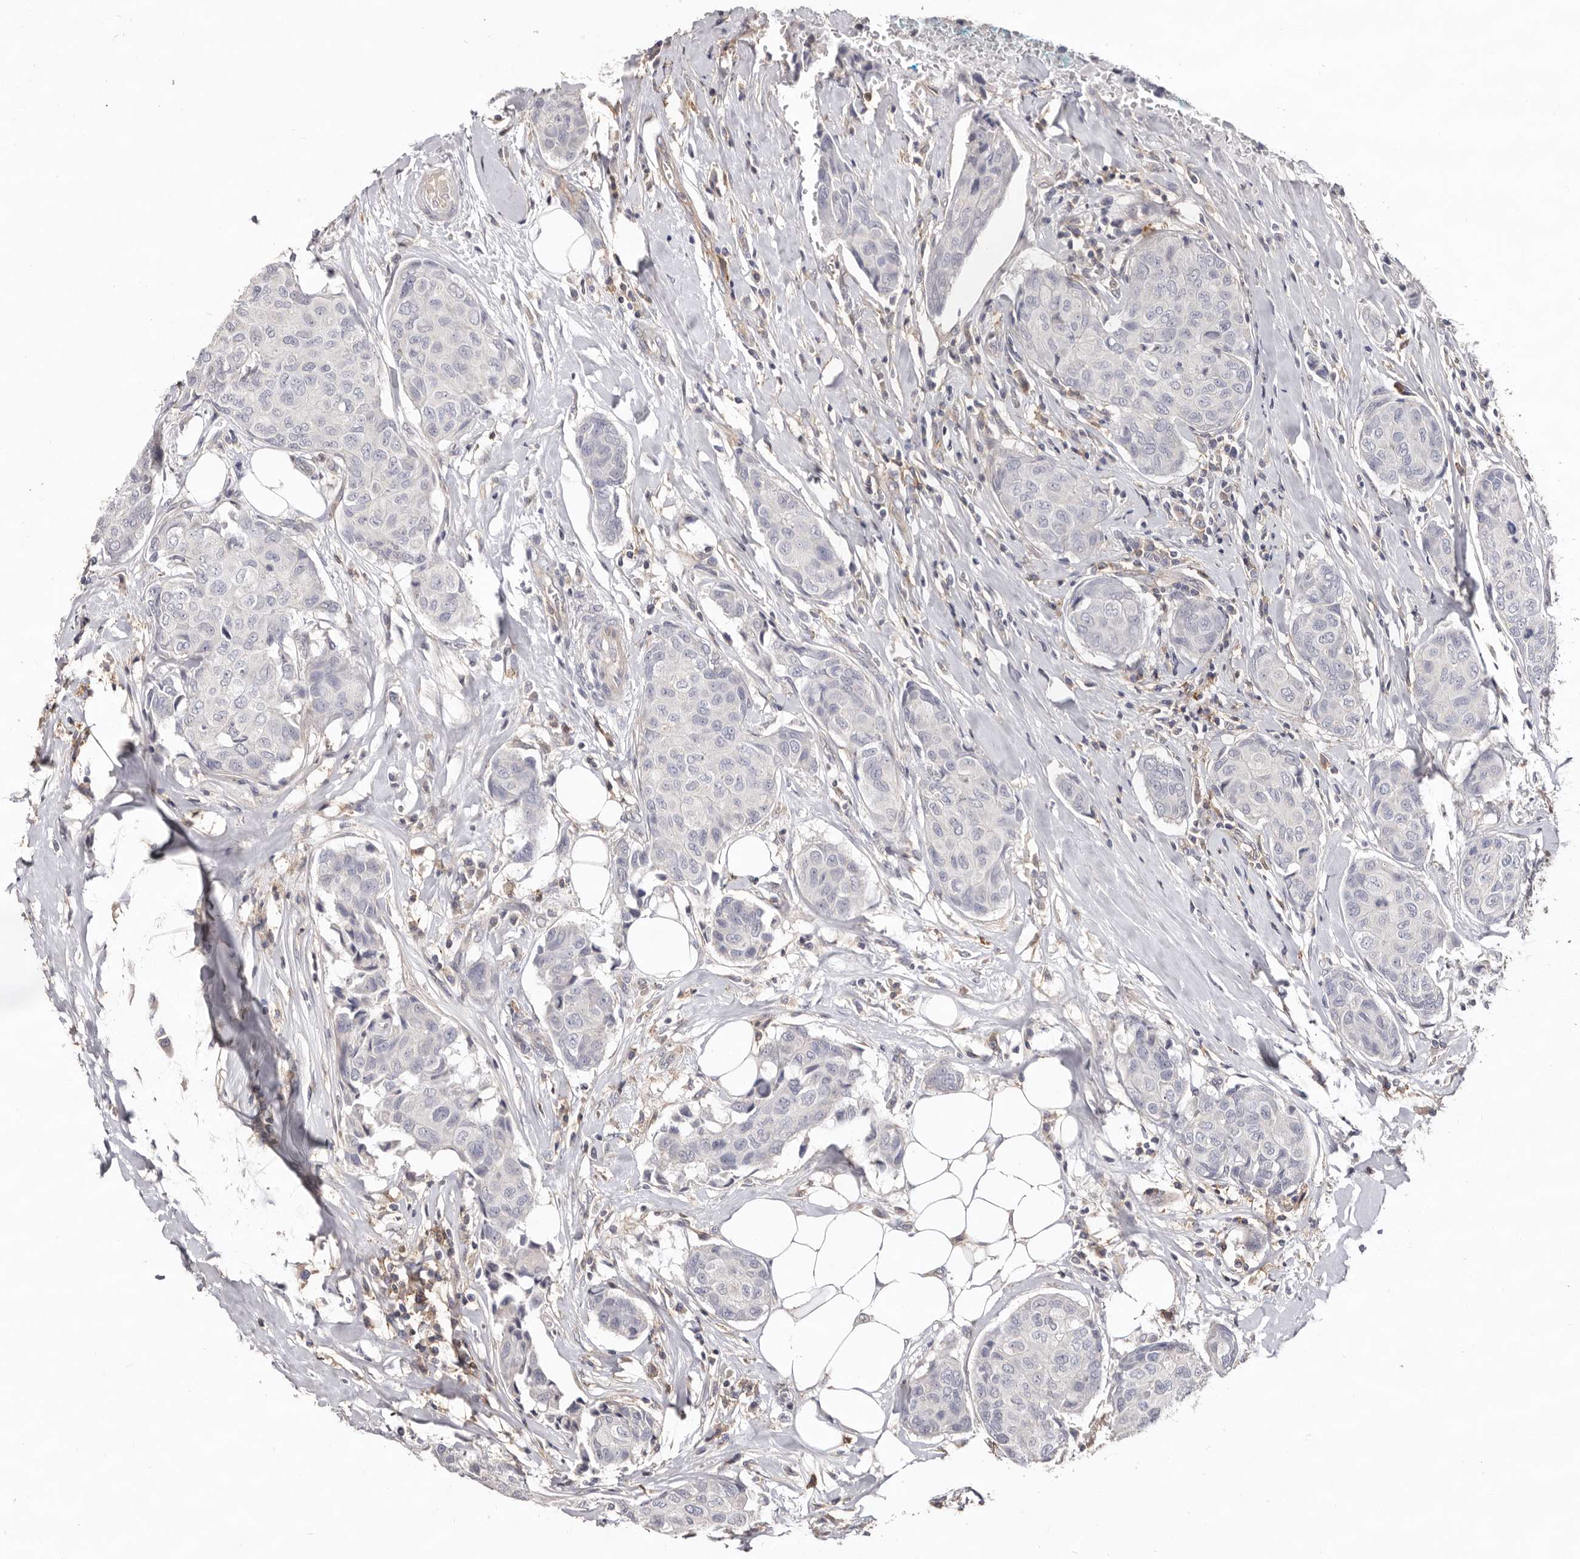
{"staining": {"intensity": "negative", "quantity": "none", "location": "none"}, "tissue": "breast cancer", "cell_type": "Tumor cells", "image_type": "cancer", "snomed": [{"axis": "morphology", "description": "Duct carcinoma"}, {"axis": "topography", "description": "Breast"}], "caption": "A histopathology image of human breast cancer (intraductal carcinoma) is negative for staining in tumor cells.", "gene": "MMACHC", "patient": {"sex": "female", "age": 80}}